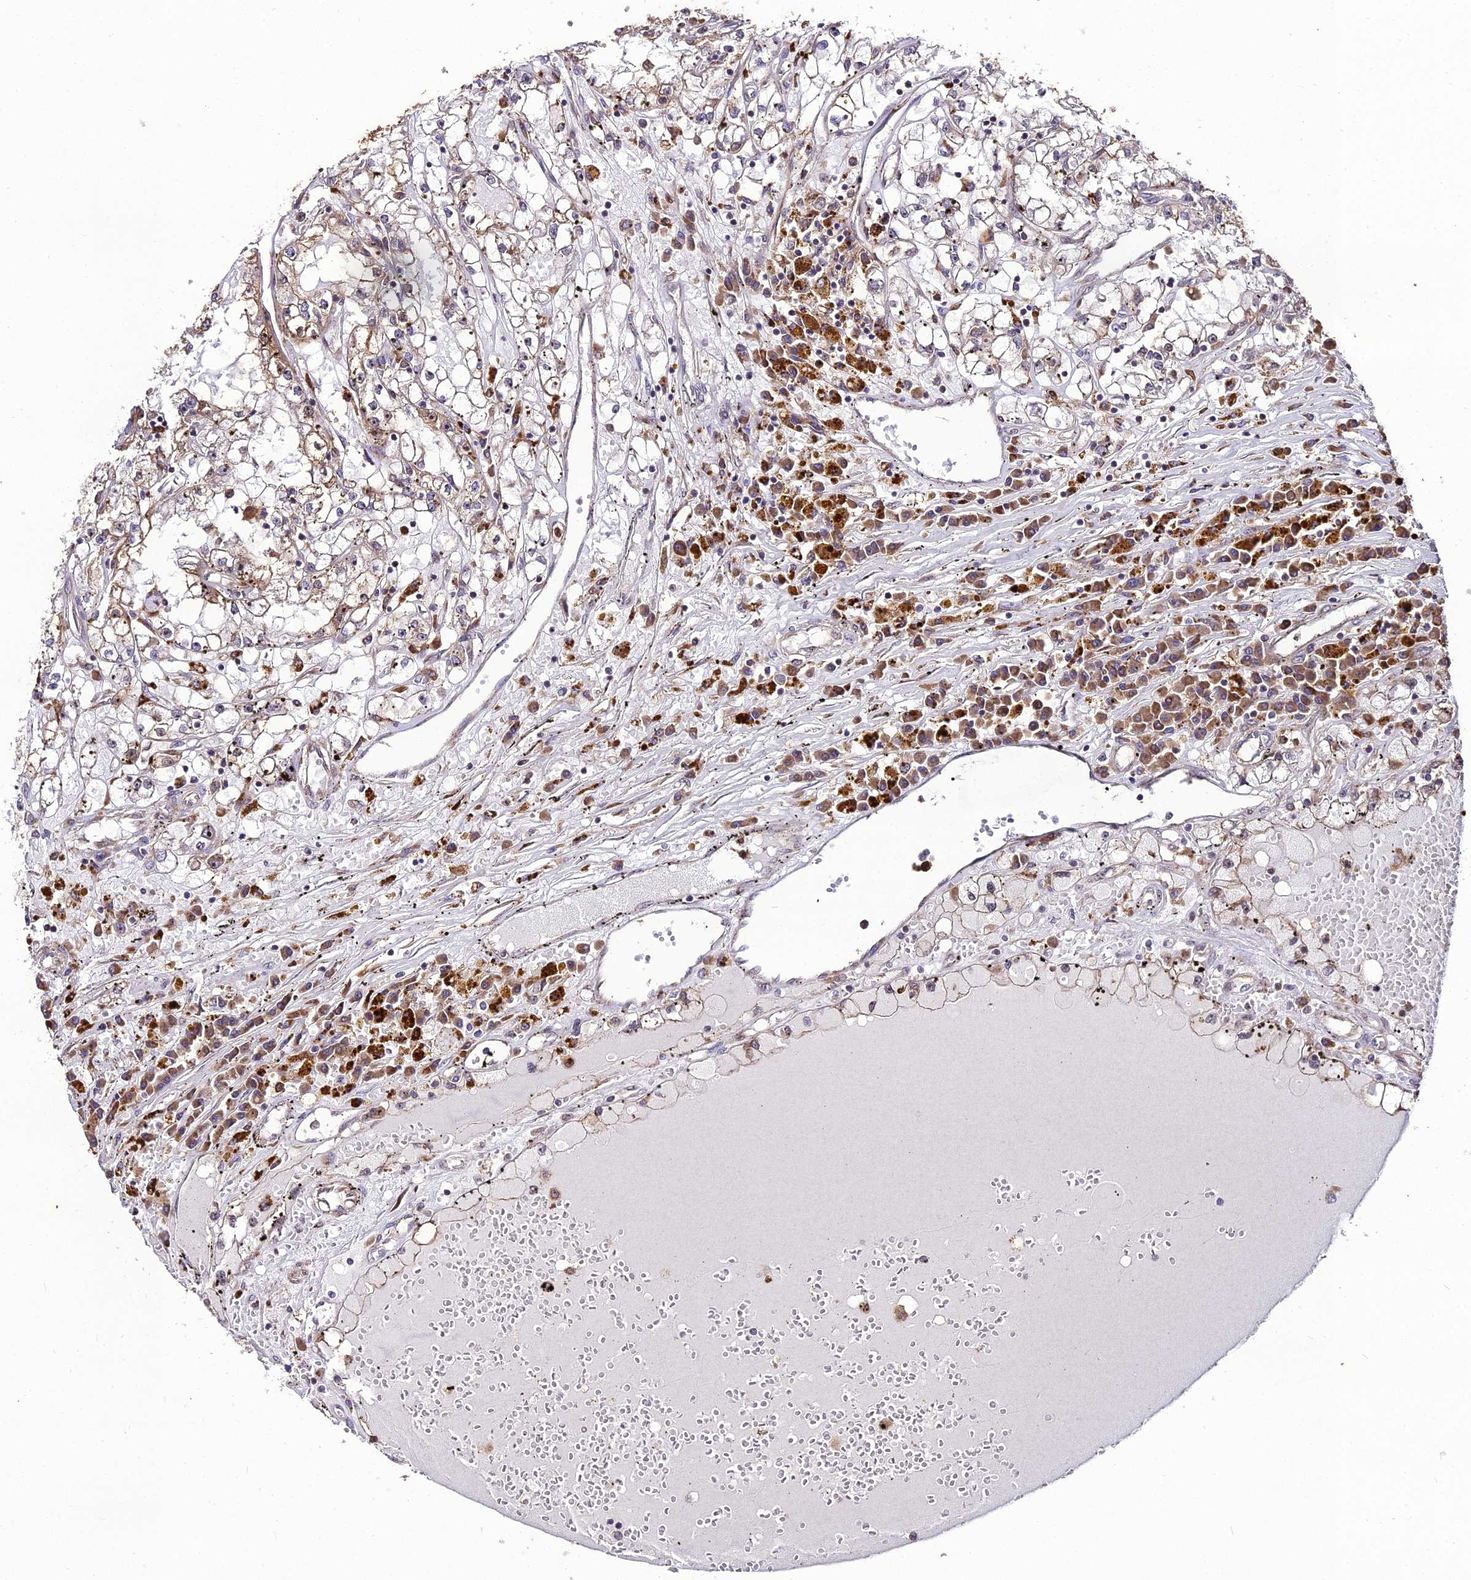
{"staining": {"intensity": "moderate", "quantity": "25%-75%", "location": "cytoplasmic/membranous"}, "tissue": "renal cancer", "cell_type": "Tumor cells", "image_type": "cancer", "snomed": [{"axis": "morphology", "description": "Adenocarcinoma, NOS"}, {"axis": "topography", "description": "Kidney"}], "caption": "High-magnification brightfield microscopy of renal cancer stained with DAB (3,3'-diaminobenzidine) (brown) and counterstained with hematoxylin (blue). tumor cells exhibit moderate cytoplasmic/membranous expression is appreciated in about25%-75% of cells.", "gene": "ZNF766", "patient": {"sex": "male", "age": 56}}